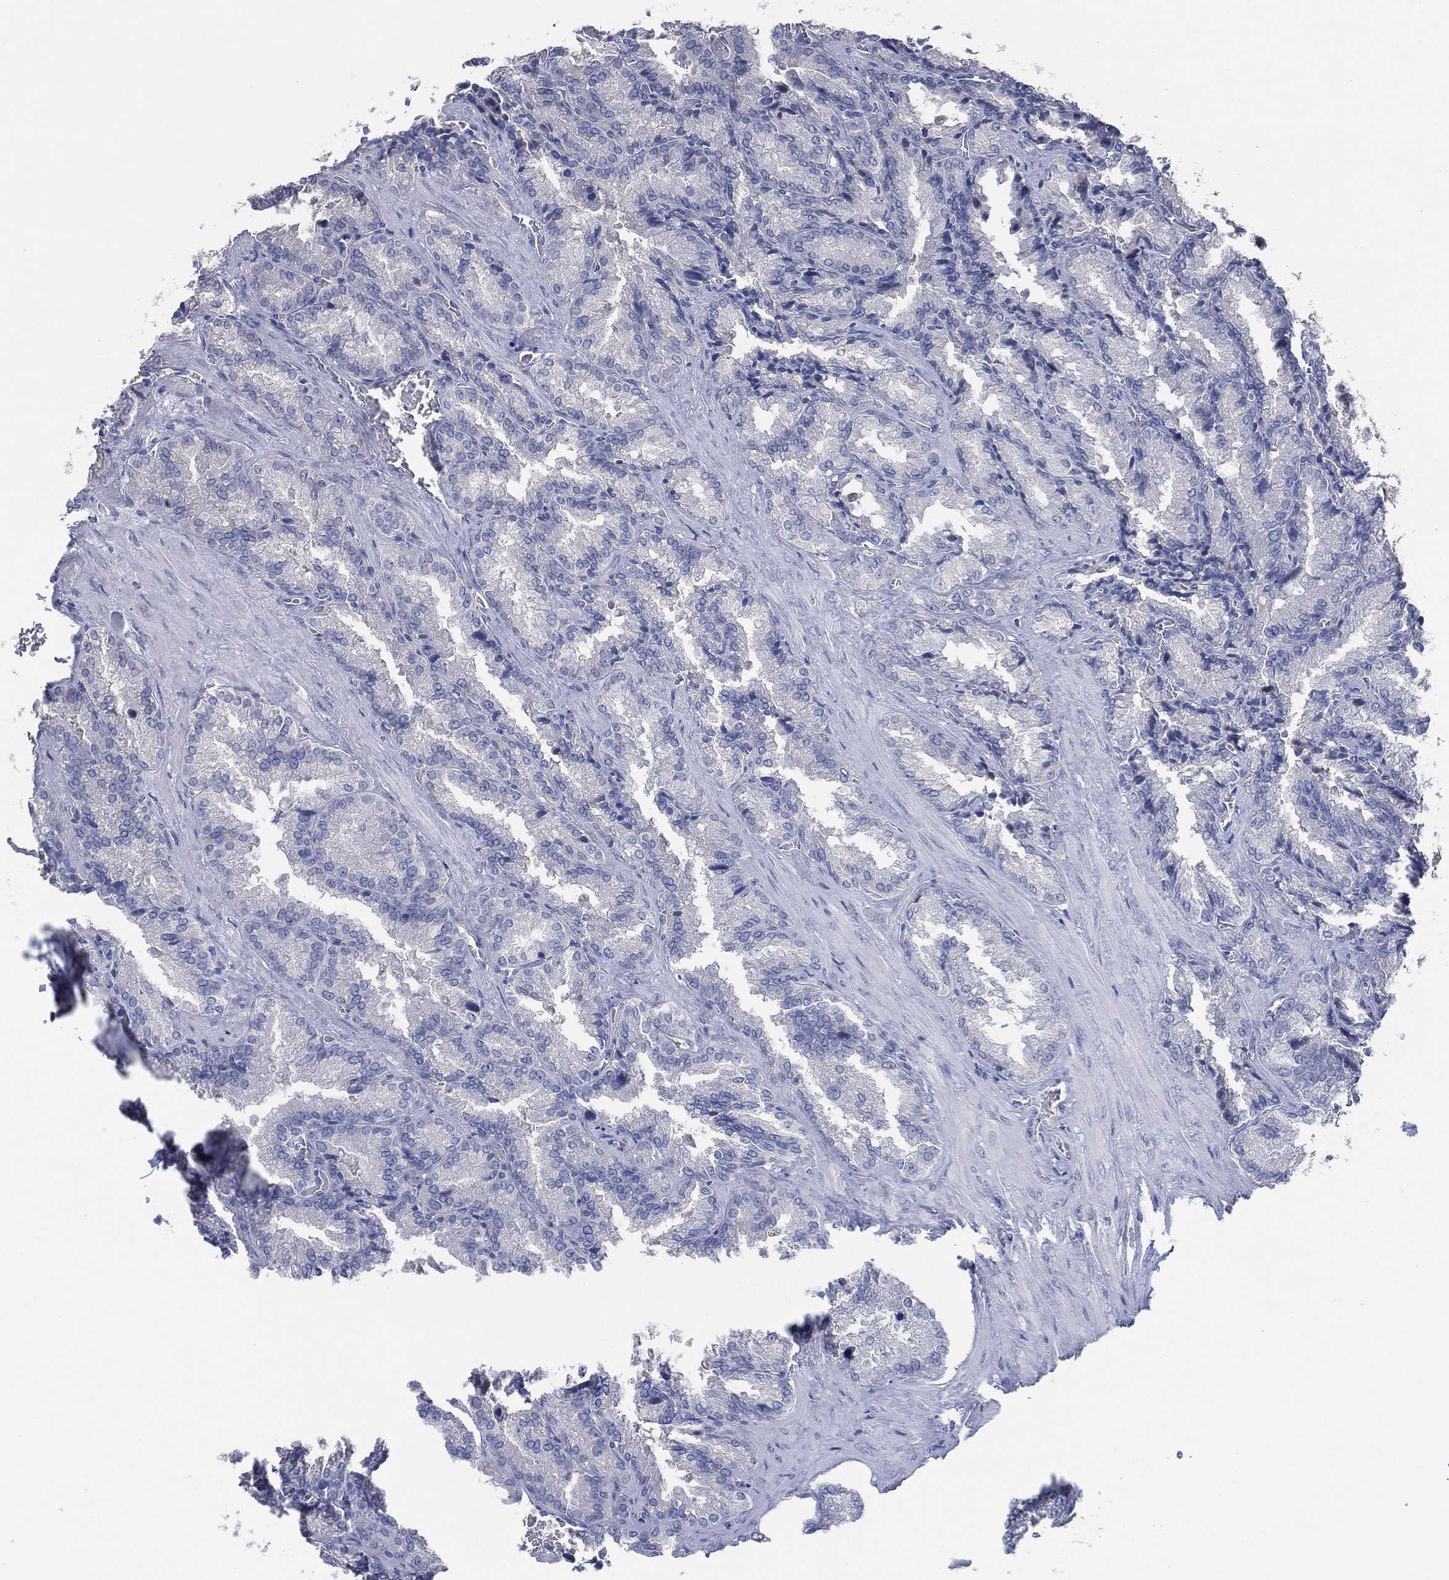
{"staining": {"intensity": "negative", "quantity": "none", "location": "none"}, "tissue": "seminal vesicle", "cell_type": "Glandular cells", "image_type": "normal", "snomed": [{"axis": "morphology", "description": "Normal tissue, NOS"}, {"axis": "topography", "description": "Seminal veicle"}], "caption": "IHC histopathology image of benign human seminal vesicle stained for a protein (brown), which demonstrates no expression in glandular cells. (Stains: DAB (3,3'-diaminobenzidine) IHC with hematoxylin counter stain, Microscopy: brightfield microscopy at high magnification).", "gene": "CFTR", "patient": {"sex": "male", "age": 37}}